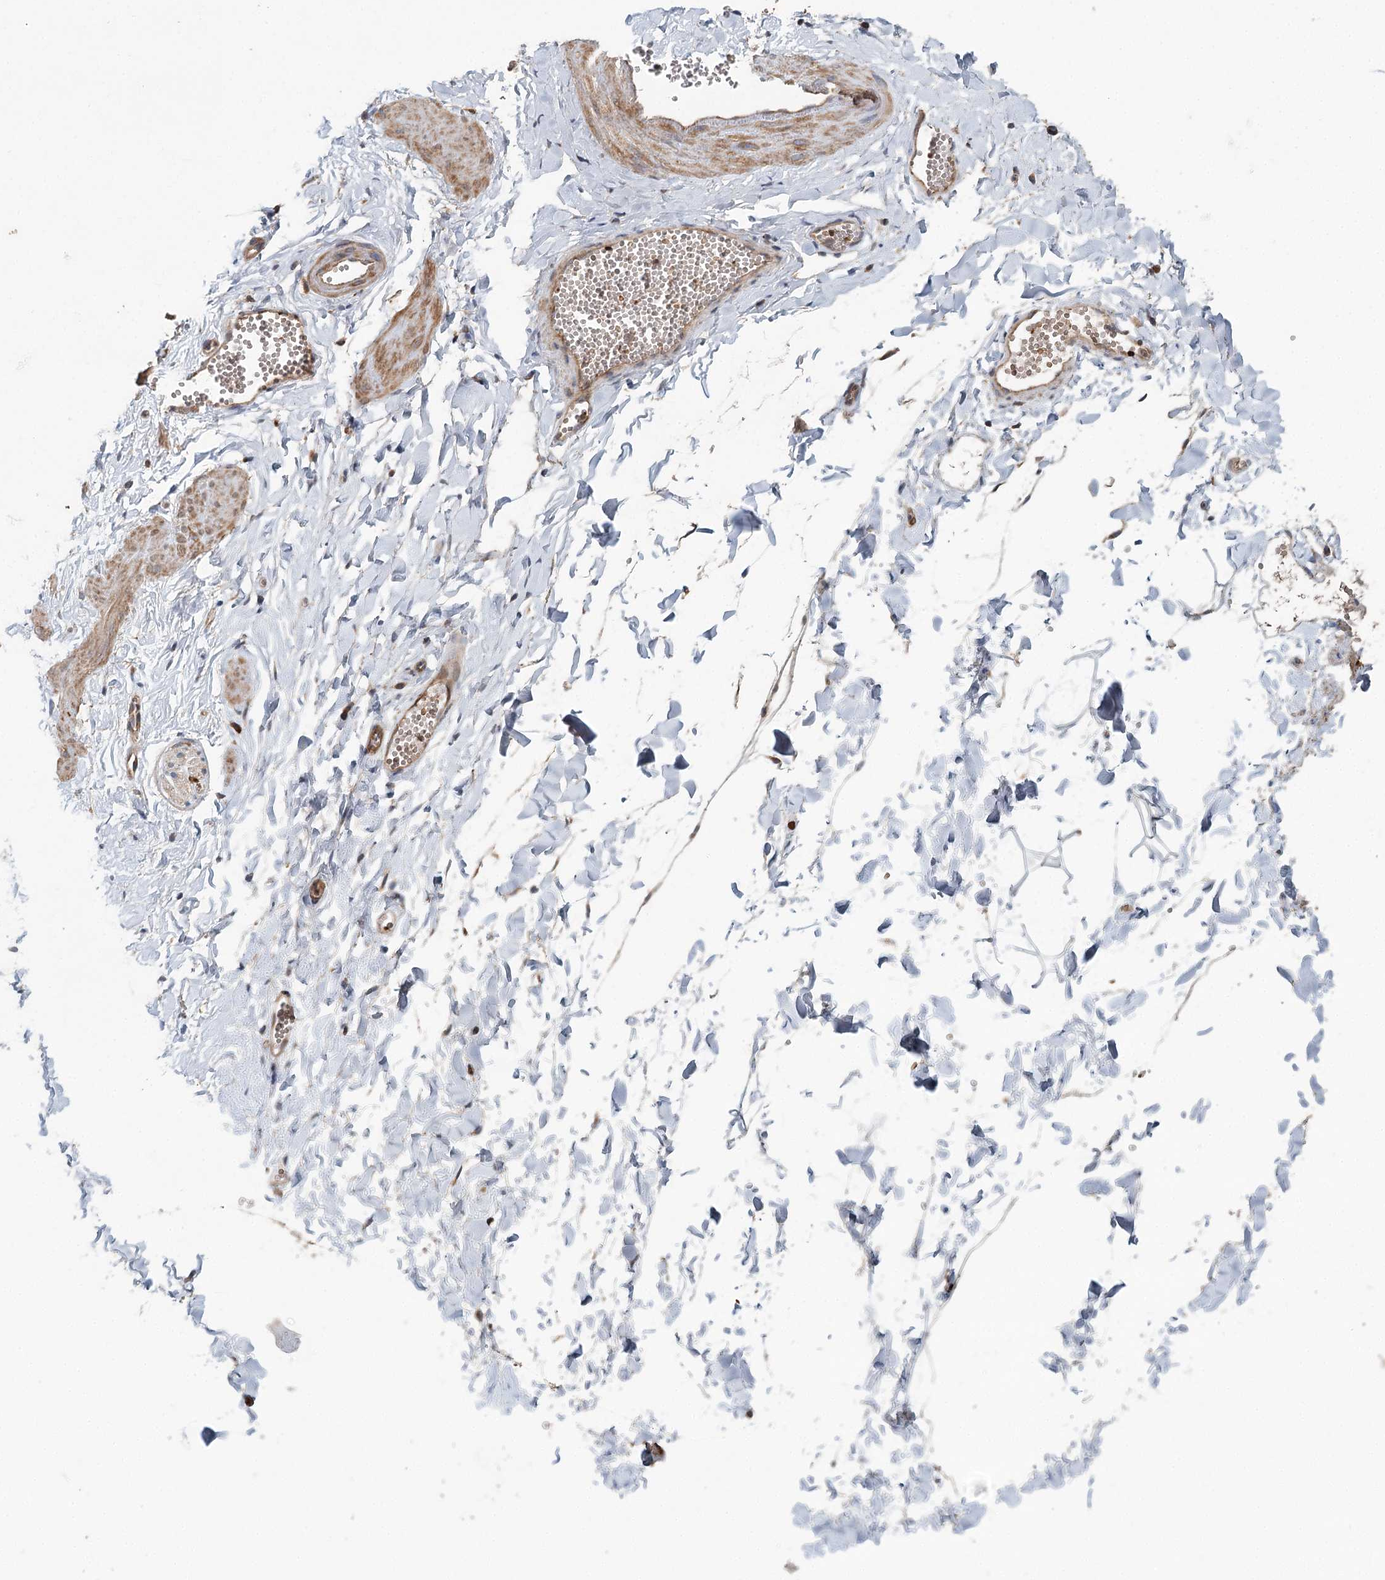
{"staining": {"intensity": "weak", "quantity": ">75%", "location": "cytoplasmic/membranous"}, "tissue": "adipose tissue", "cell_type": "Adipocytes", "image_type": "normal", "snomed": [{"axis": "morphology", "description": "Normal tissue, NOS"}, {"axis": "topography", "description": "Gallbladder"}, {"axis": "topography", "description": "Peripheral nerve tissue"}], "caption": "A brown stain highlights weak cytoplasmic/membranous expression of a protein in adipocytes of benign human adipose tissue.", "gene": "ENSG00000273217", "patient": {"sex": "male", "age": 38}}